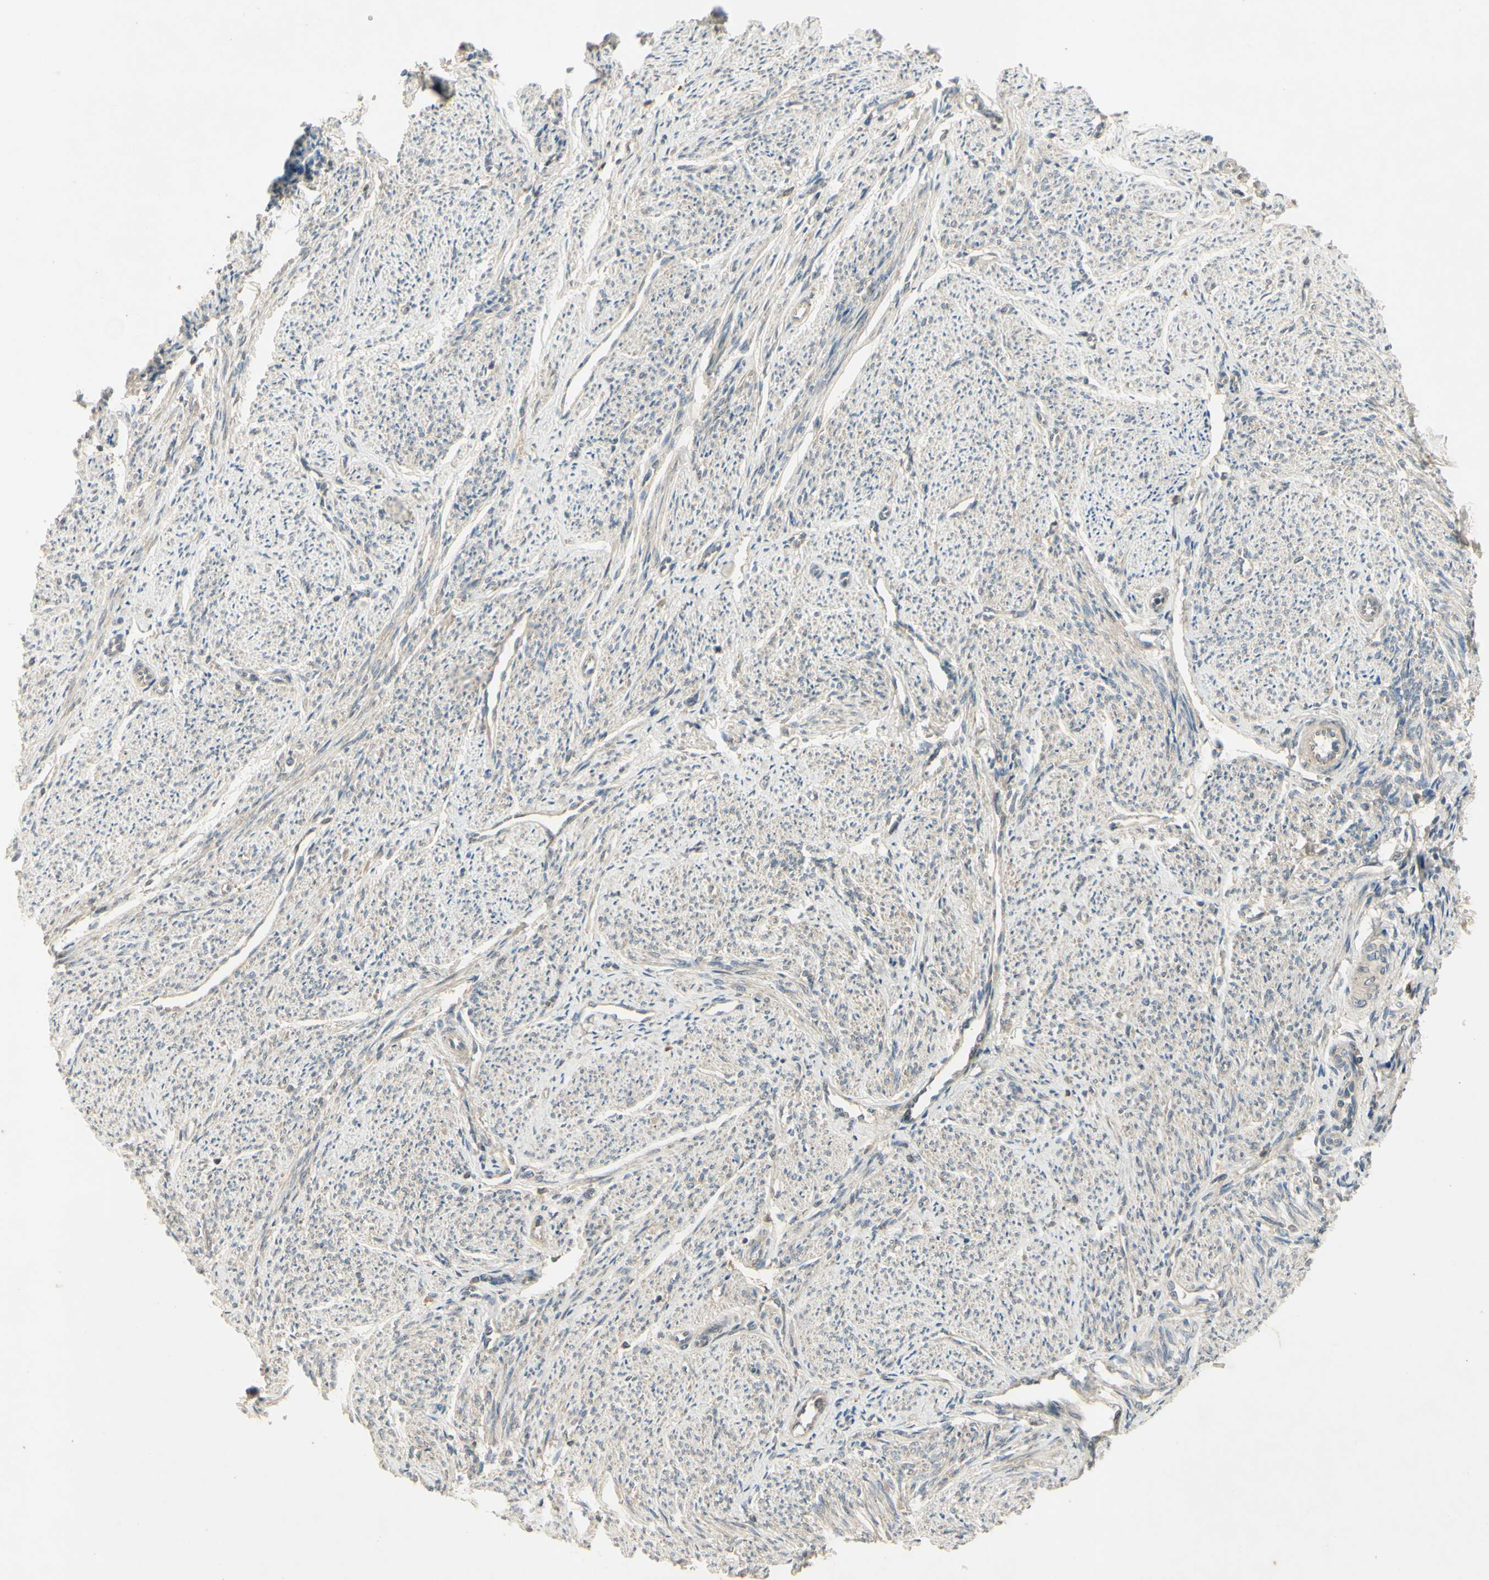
{"staining": {"intensity": "weak", "quantity": ">75%", "location": "cytoplasmic/membranous"}, "tissue": "smooth muscle", "cell_type": "Smooth muscle cells", "image_type": "normal", "snomed": [{"axis": "morphology", "description": "Normal tissue, NOS"}, {"axis": "topography", "description": "Smooth muscle"}], "caption": "Smooth muscle cells reveal low levels of weak cytoplasmic/membranous positivity in approximately >75% of cells in normal smooth muscle. The staining was performed using DAB (3,3'-diaminobenzidine) to visualize the protein expression in brown, while the nuclei were stained in blue with hematoxylin (Magnification: 20x).", "gene": "RAD18", "patient": {"sex": "female", "age": 65}}